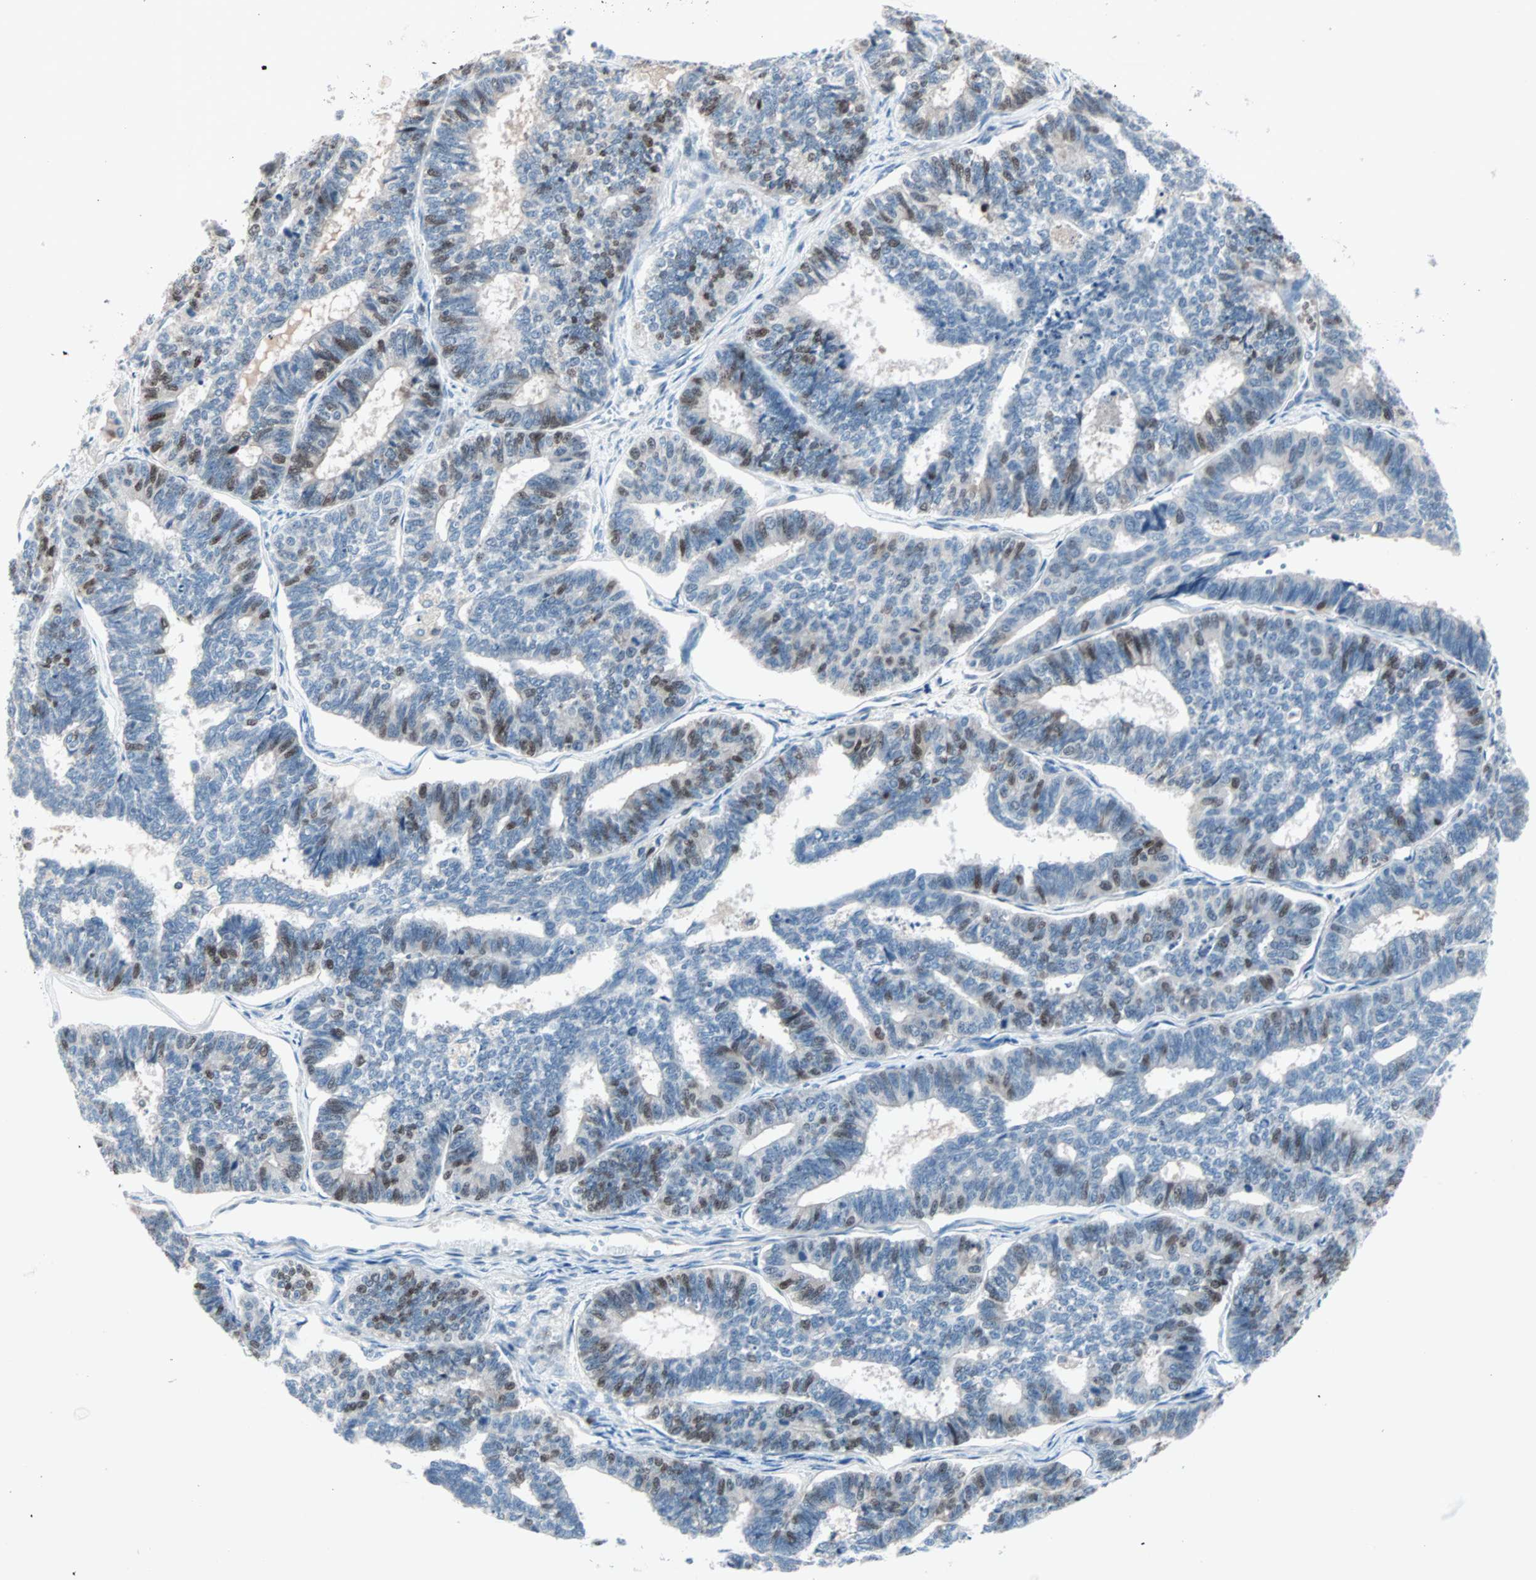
{"staining": {"intensity": "strong", "quantity": "25%-75%", "location": "nuclear"}, "tissue": "endometrial cancer", "cell_type": "Tumor cells", "image_type": "cancer", "snomed": [{"axis": "morphology", "description": "Adenocarcinoma, NOS"}, {"axis": "topography", "description": "Endometrium"}], "caption": "The image shows staining of adenocarcinoma (endometrial), revealing strong nuclear protein positivity (brown color) within tumor cells. (brown staining indicates protein expression, while blue staining denotes nuclei).", "gene": "CCNE2", "patient": {"sex": "female", "age": 70}}